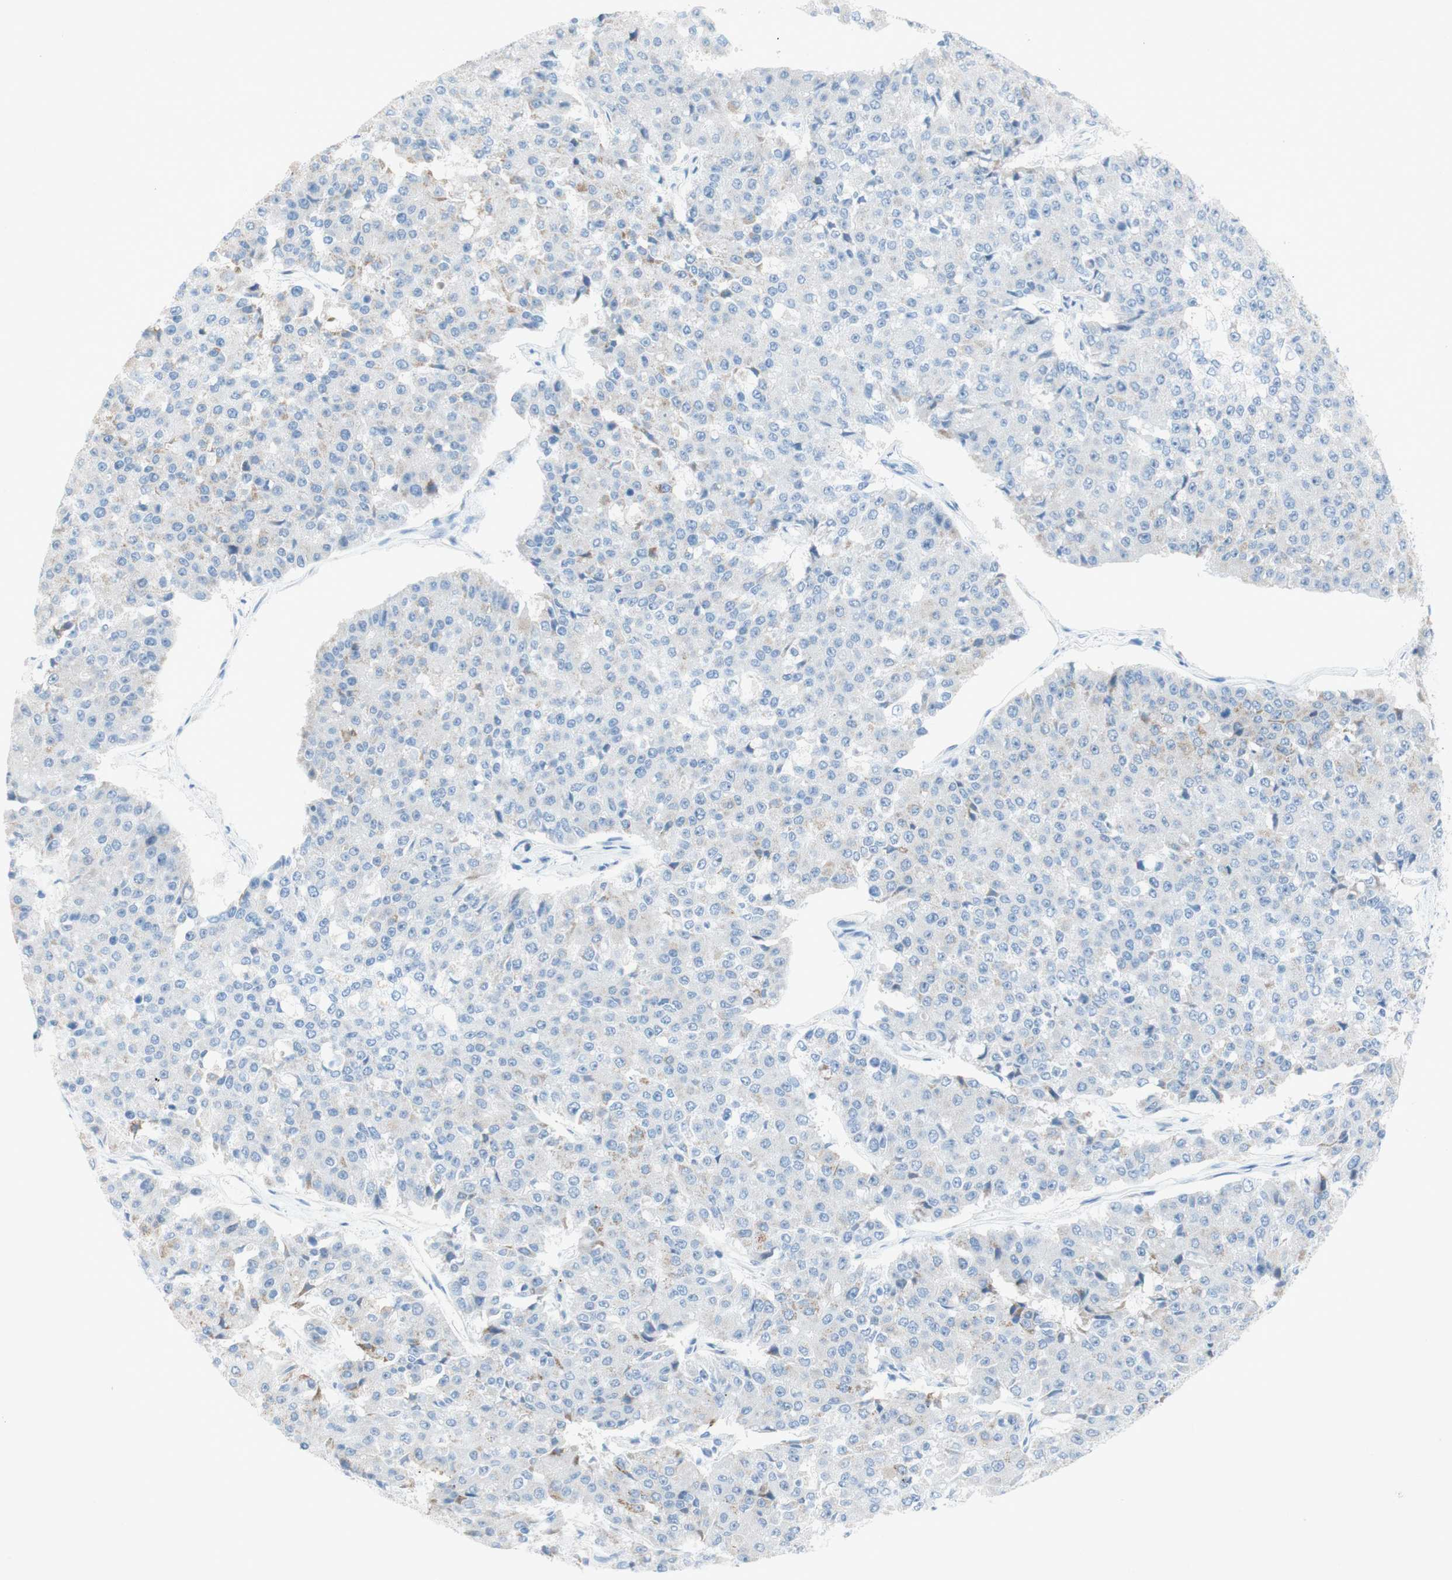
{"staining": {"intensity": "negative", "quantity": "none", "location": "none"}, "tissue": "pancreatic cancer", "cell_type": "Tumor cells", "image_type": "cancer", "snomed": [{"axis": "morphology", "description": "Adenocarcinoma, NOS"}, {"axis": "topography", "description": "Pancreas"}], "caption": "The micrograph reveals no significant positivity in tumor cells of adenocarcinoma (pancreatic).", "gene": "POLR2J3", "patient": {"sex": "male", "age": 50}}